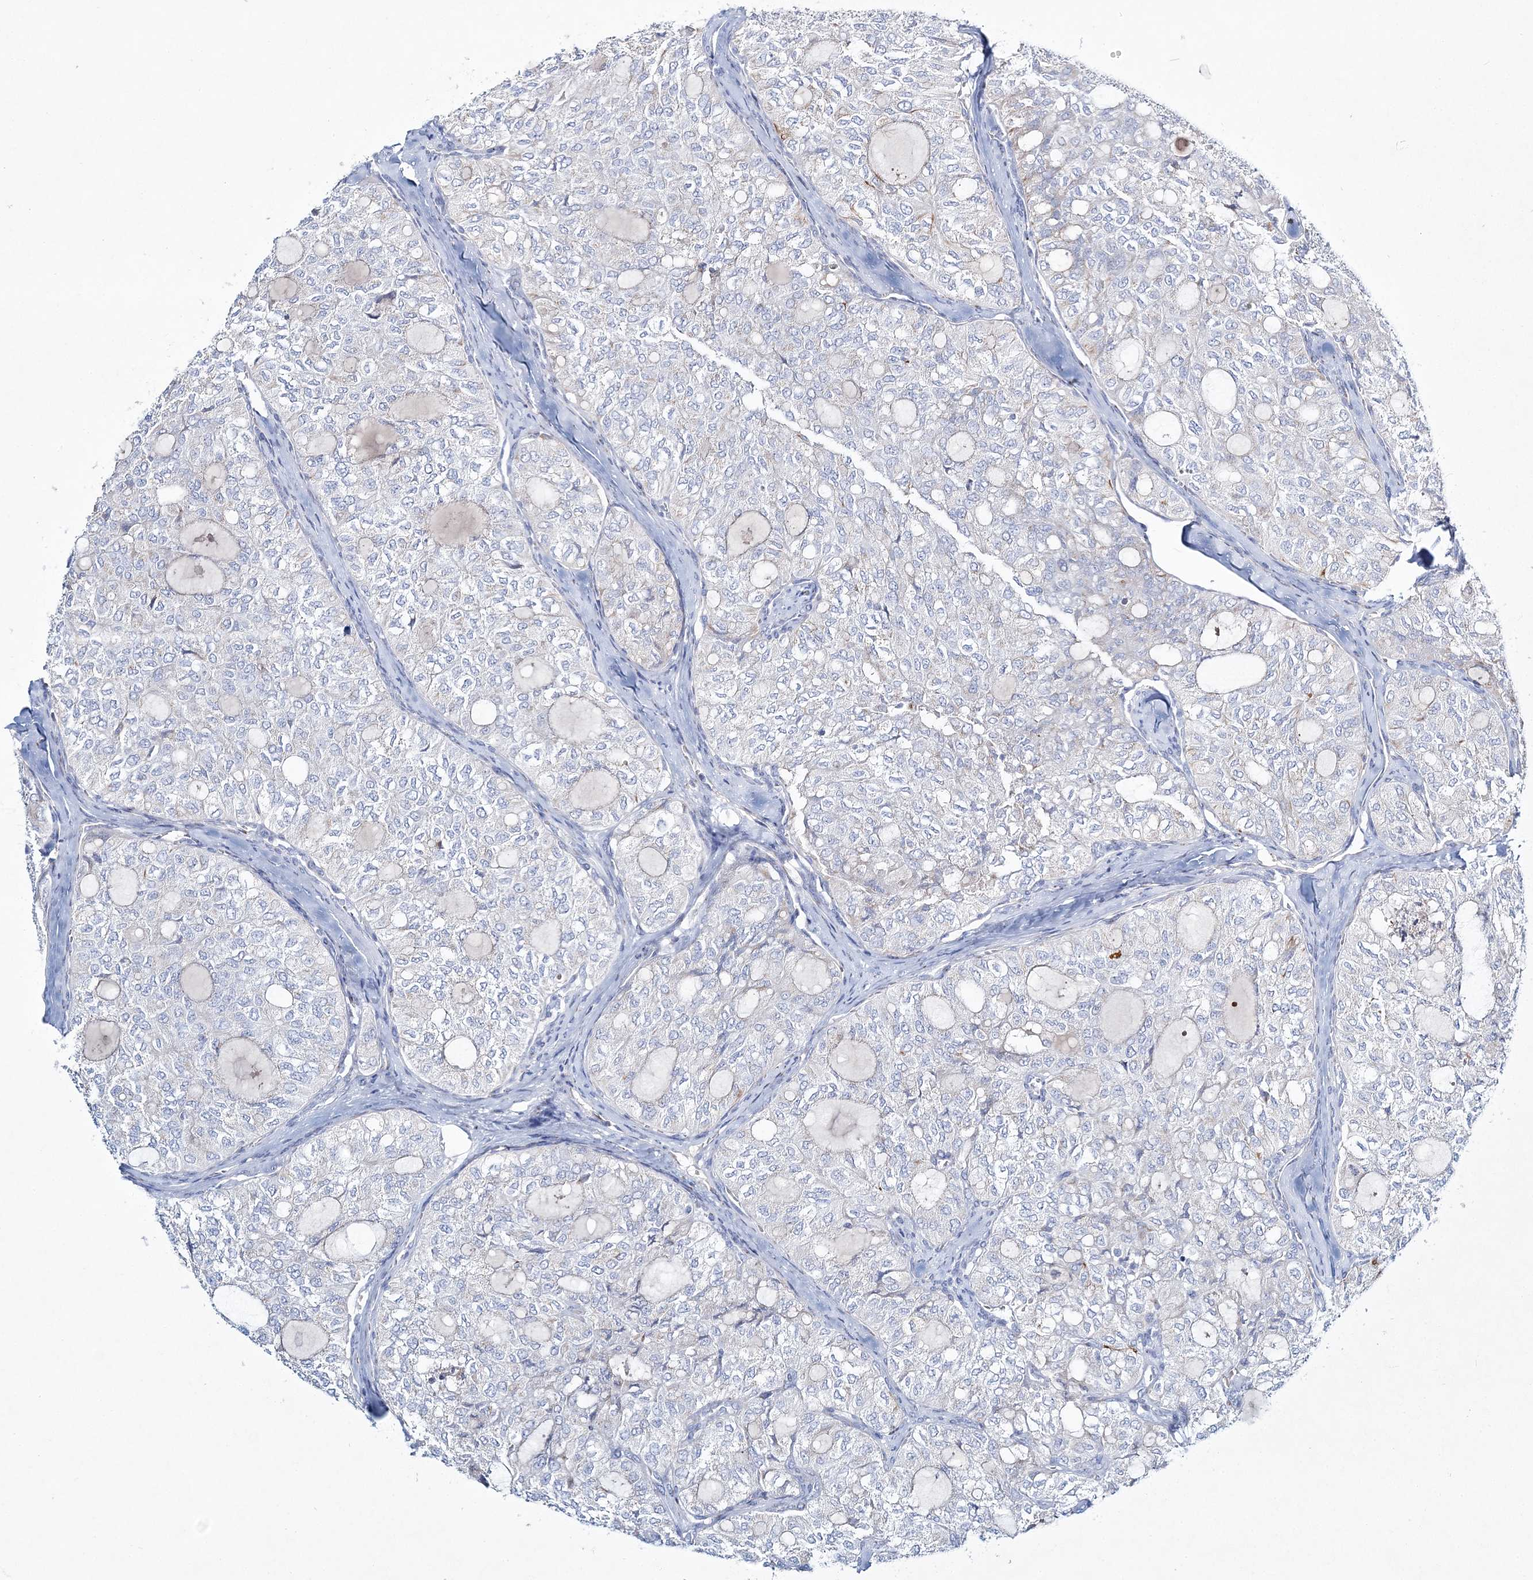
{"staining": {"intensity": "negative", "quantity": "none", "location": "none"}, "tissue": "thyroid cancer", "cell_type": "Tumor cells", "image_type": "cancer", "snomed": [{"axis": "morphology", "description": "Follicular adenoma carcinoma, NOS"}, {"axis": "topography", "description": "Thyroid gland"}], "caption": "The image reveals no staining of tumor cells in follicular adenoma carcinoma (thyroid).", "gene": "ADGRL1", "patient": {"sex": "male", "age": 75}}